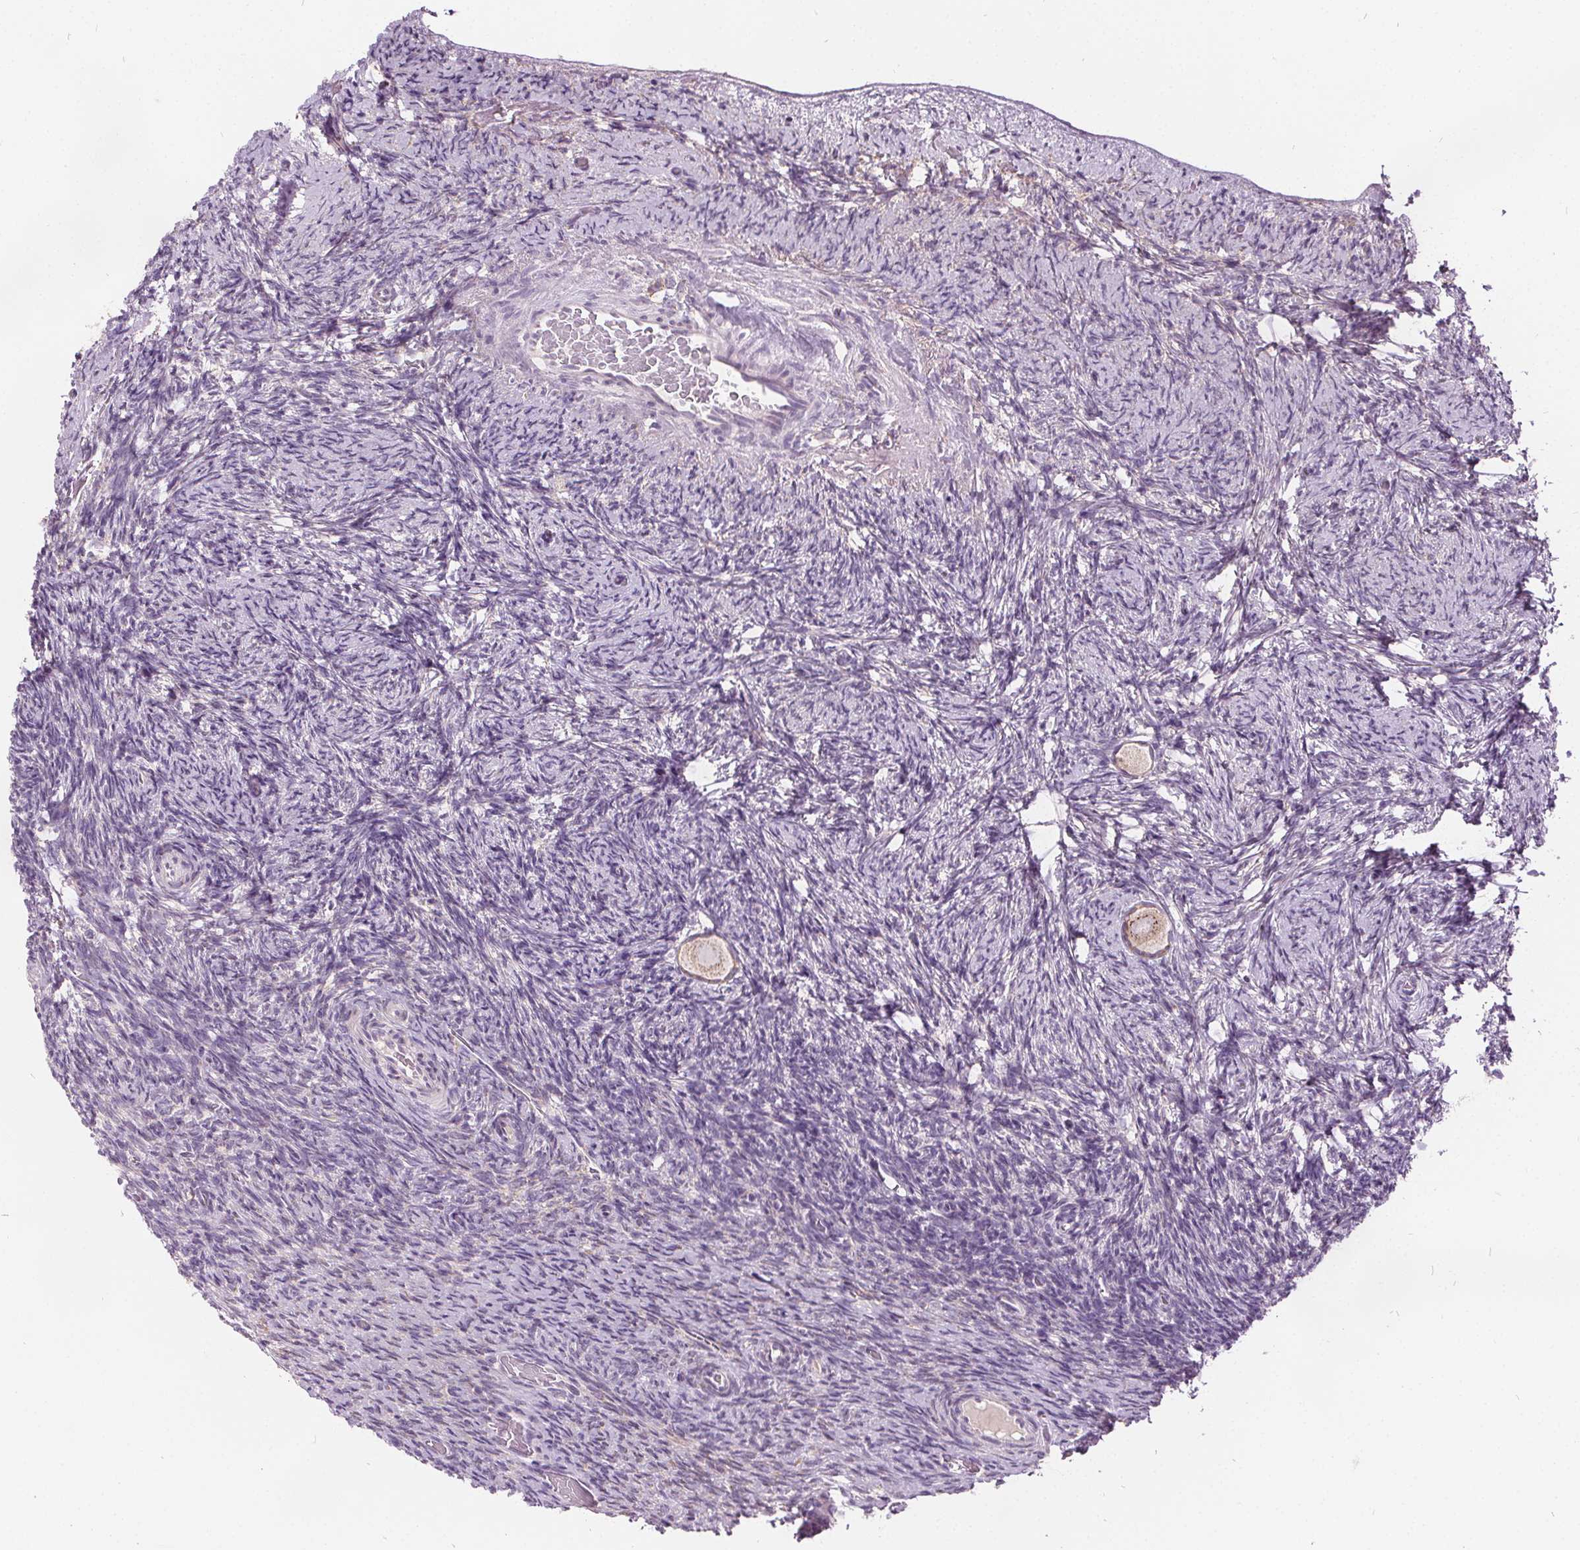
{"staining": {"intensity": "negative", "quantity": "none", "location": "none"}, "tissue": "ovary", "cell_type": "Follicle cells", "image_type": "normal", "snomed": [{"axis": "morphology", "description": "Normal tissue, NOS"}, {"axis": "topography", "description": "Ovary"}], "caption": "High power microscopy micrograph of an IHC photomicrograph of unremarkable ovary, revealing no significant expression in follicle cells. (Stains: DAB IHC with hematoxylin counter stain, Microscopy: brightfield microscopy at high magnification).", "gene": "ACOX2", "patient": {"sex": "female", "age": 34}}